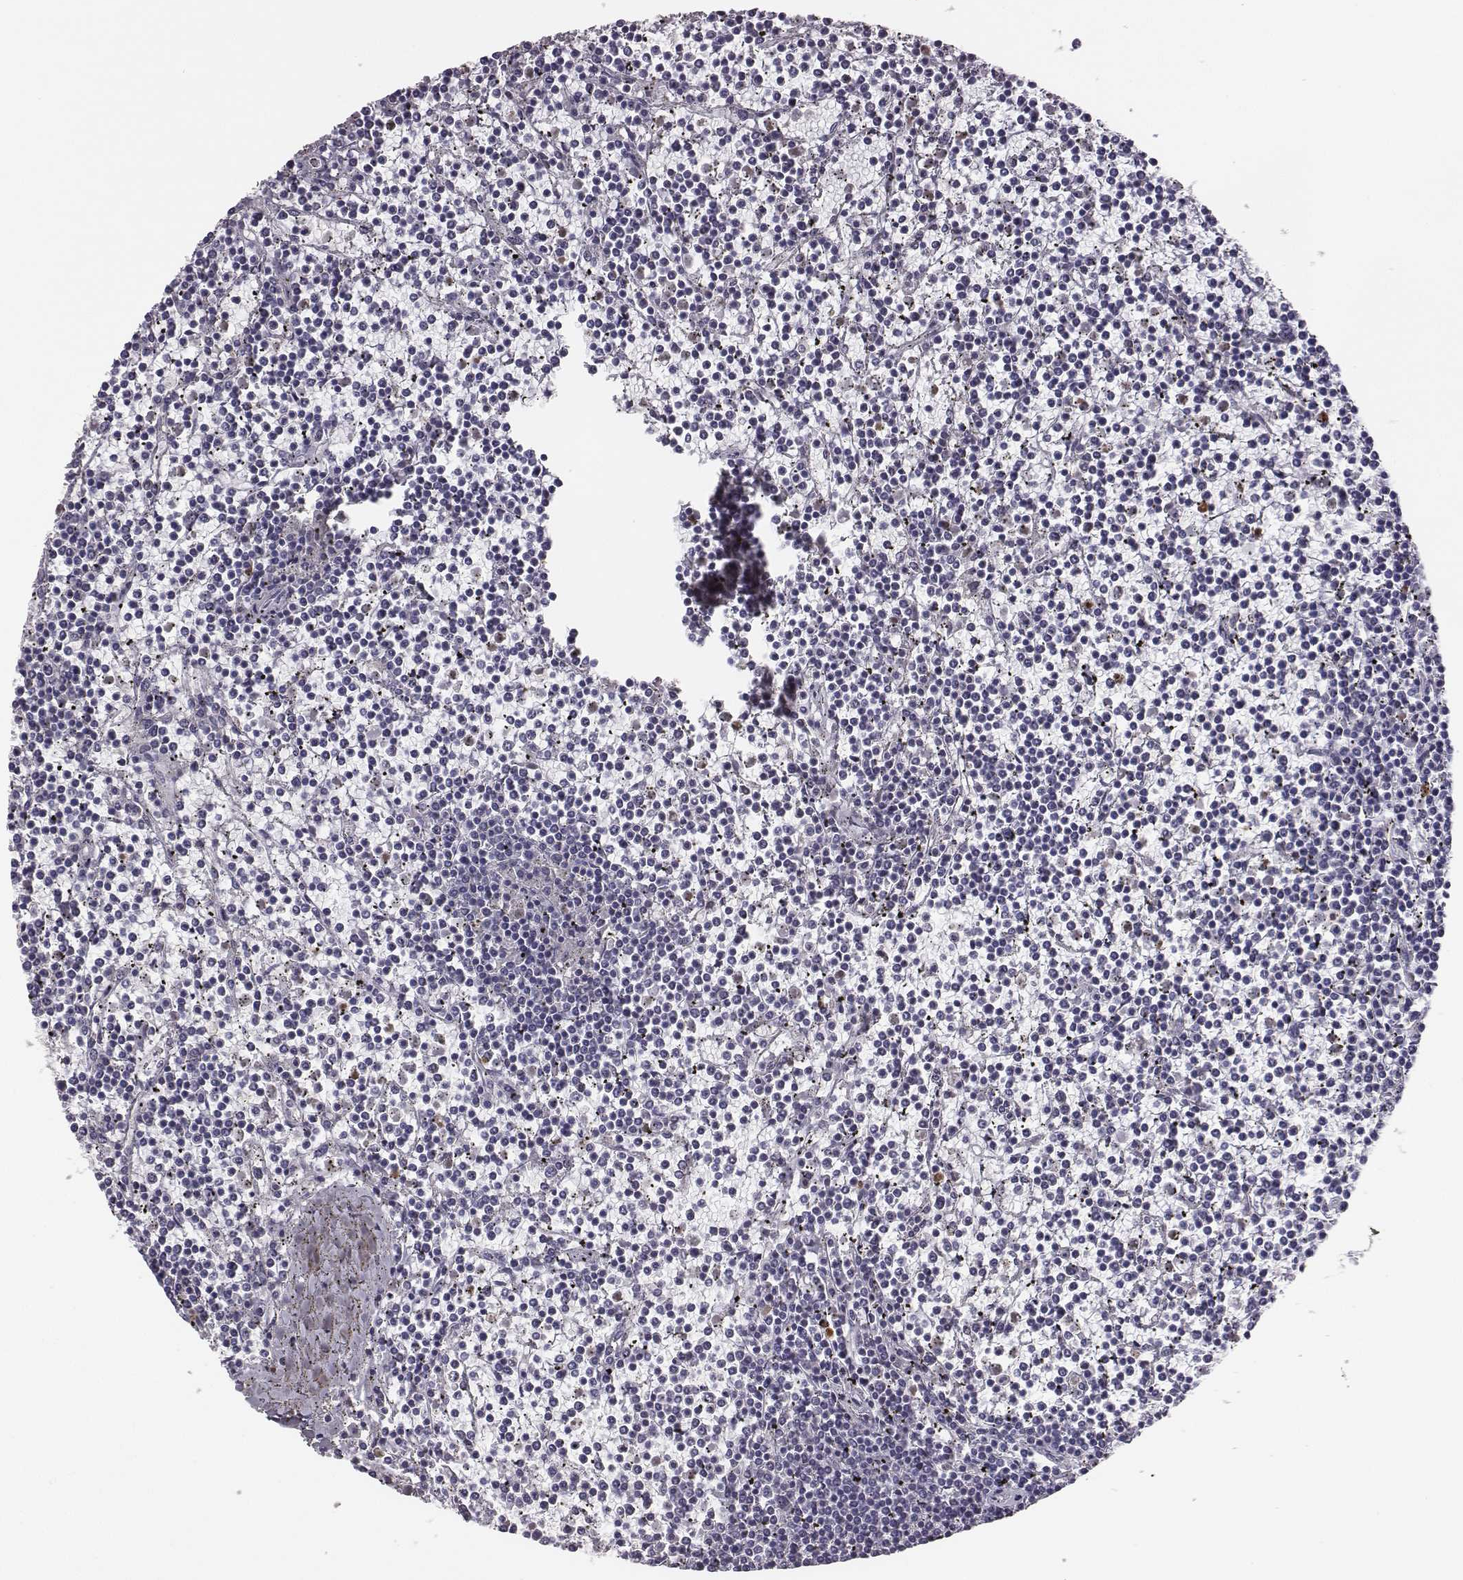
{"staining": {"intensity": "negative", "quantity": "none", "location": "none"}, "tissue": "lymphoma", "cell_type": "Tumor cells", "image_type": "cancer", "snomed": [{"axis": "morphology", "description": "Malignant lymphoma, non-Hodgkin's type, Low grade"}, {"axis": "topography", "description": "Spleen"}], "caption": "DAB immunohistochemical staining of lymphoma displays no significant staining in tumor cells. (Brightfield microscopy of DAB immunohistochemistry at high magnification).", "gene": "ADAM7", "patient": {"sex": "female", "age": 19}}